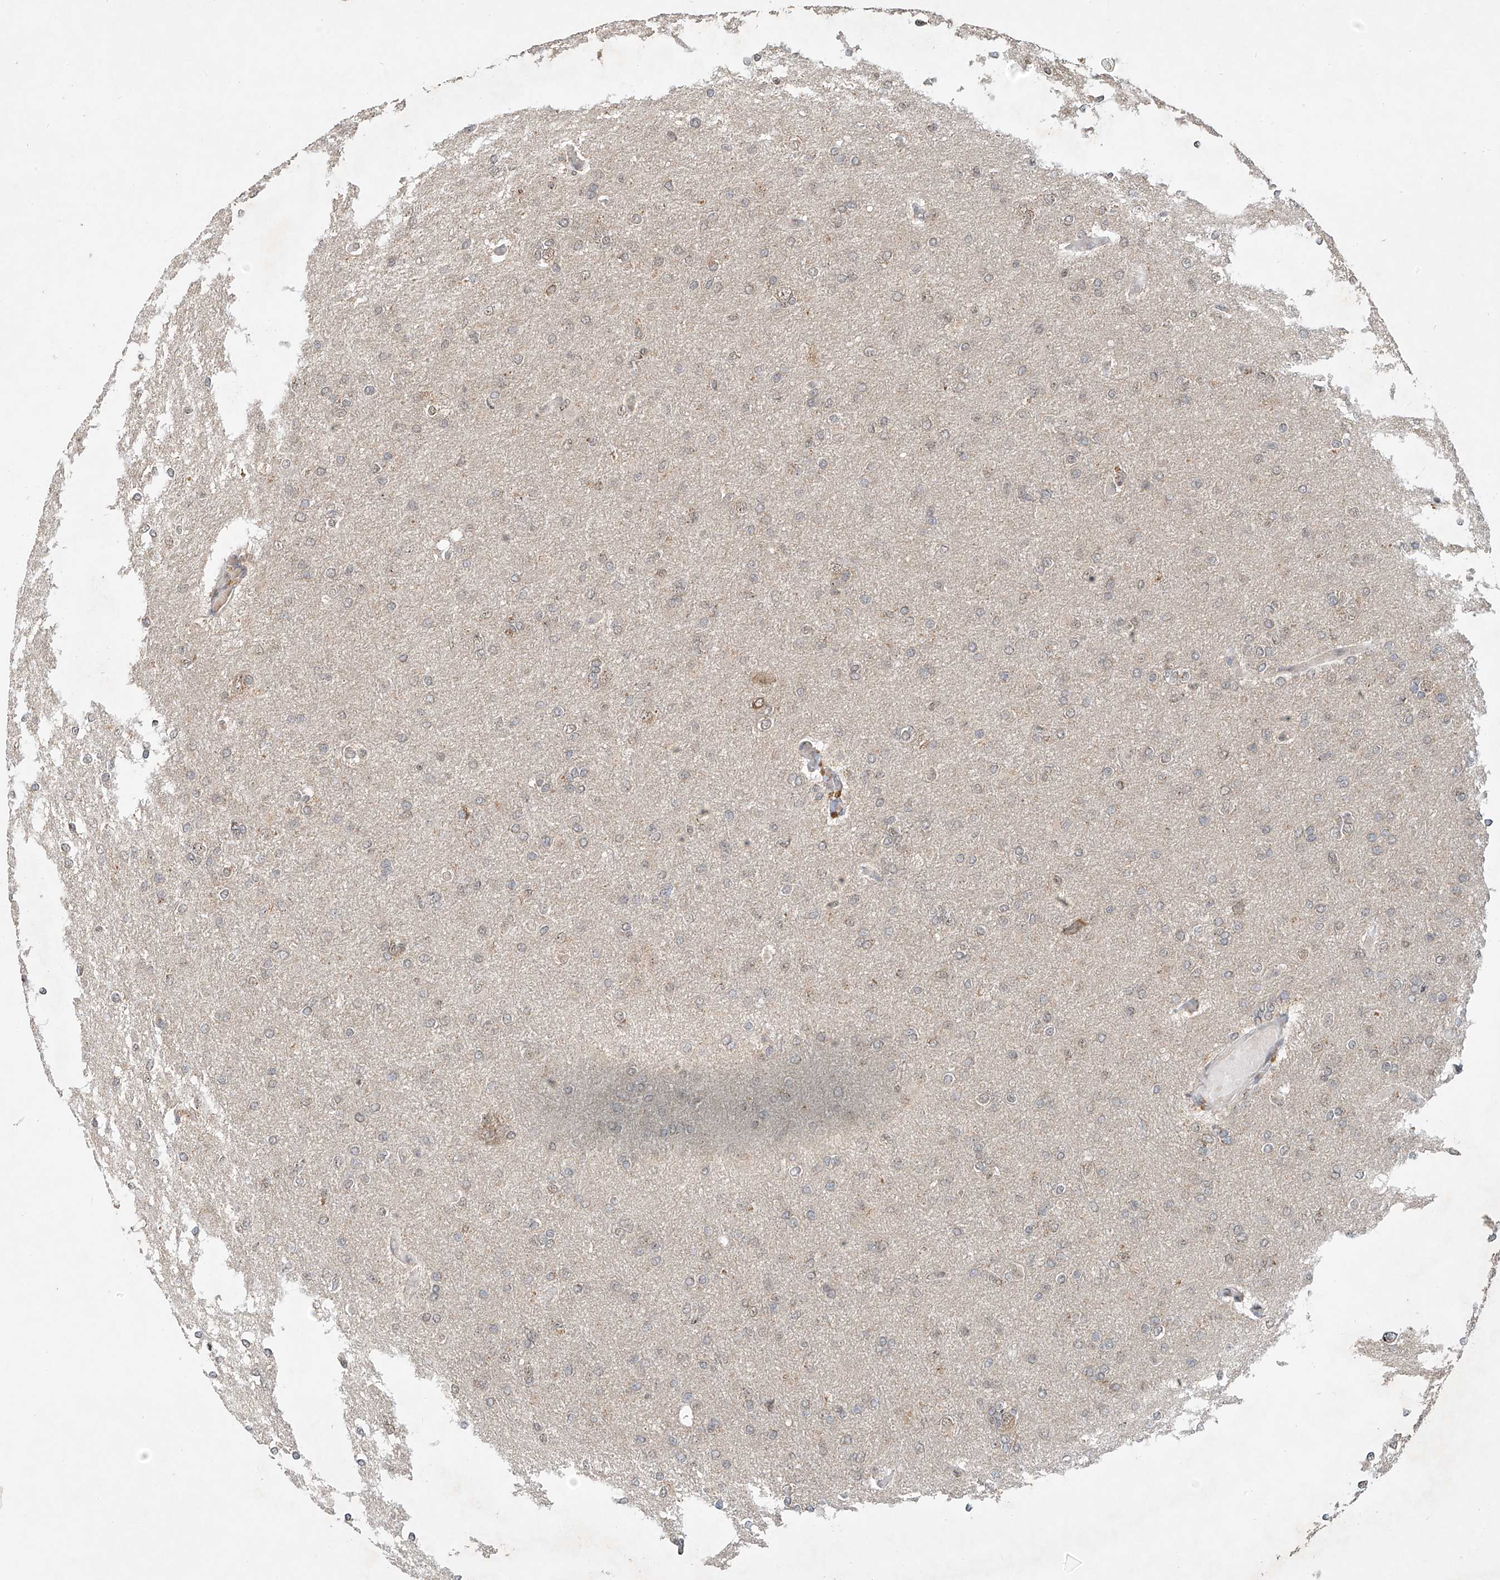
{"staining": {"intensity": "negative", "quantity": "none", "location": "none"}, "tissue": "glioma", "cell_type": "Tumor cells", "image_type": "cancer", "snomed": [{"axis": "morphology", "description": "Glioma, malignant, High grade"}, {"axis": "topography", "description": "Cerebral cortex"}], "caption": "High power microscopy image of an immunohistochemistry image of glioma, revealing no significant positivity in tumor cells.", "gene": "SYTL3", "patient": {"sex": "female", "age": 36}}